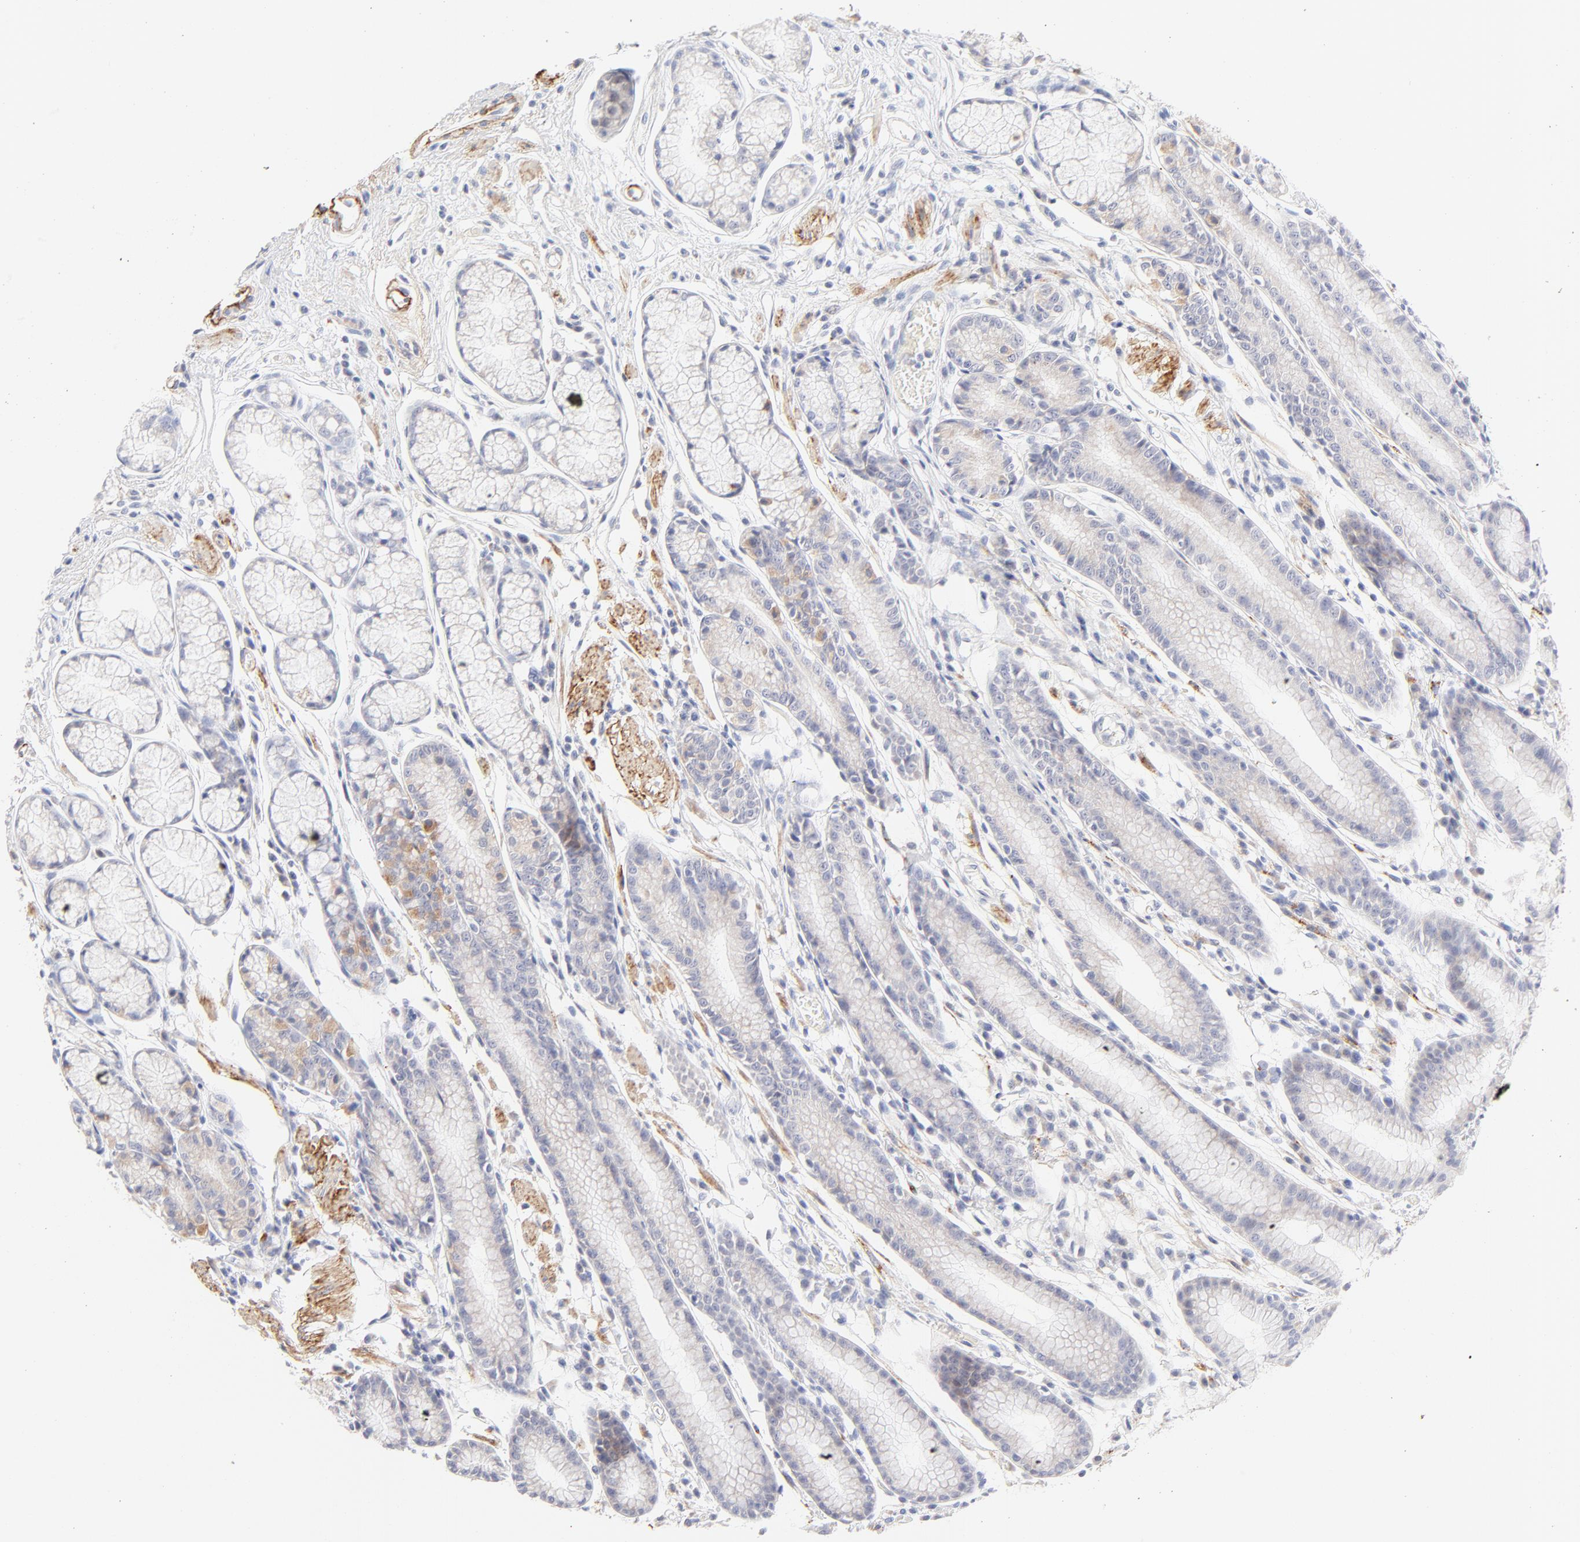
{"staining": {"intensity": "weak", "quantity": "<25%", "location": "cytoplasmic/membranous"}, "tissue": "stomach", "cell_type": "Glandular cells", "image_type": "normal", "snomed": [{"axis": "morphology", "description": "Normal tissue, NOS"}, {"axis": "morphology", "description": "Inflammation, NOS"}, {"axis": "topography", "description": "Stomach, lower"}], "caption": "Normal stomach was stained to show a protein in brown. There is no significant positivity in glandular cells. (Immunohistochemistry (ihc), brightfield microscopy, high magnification).", "gene": "NPNT", "patient": {"sex": "male", "age": 59}}